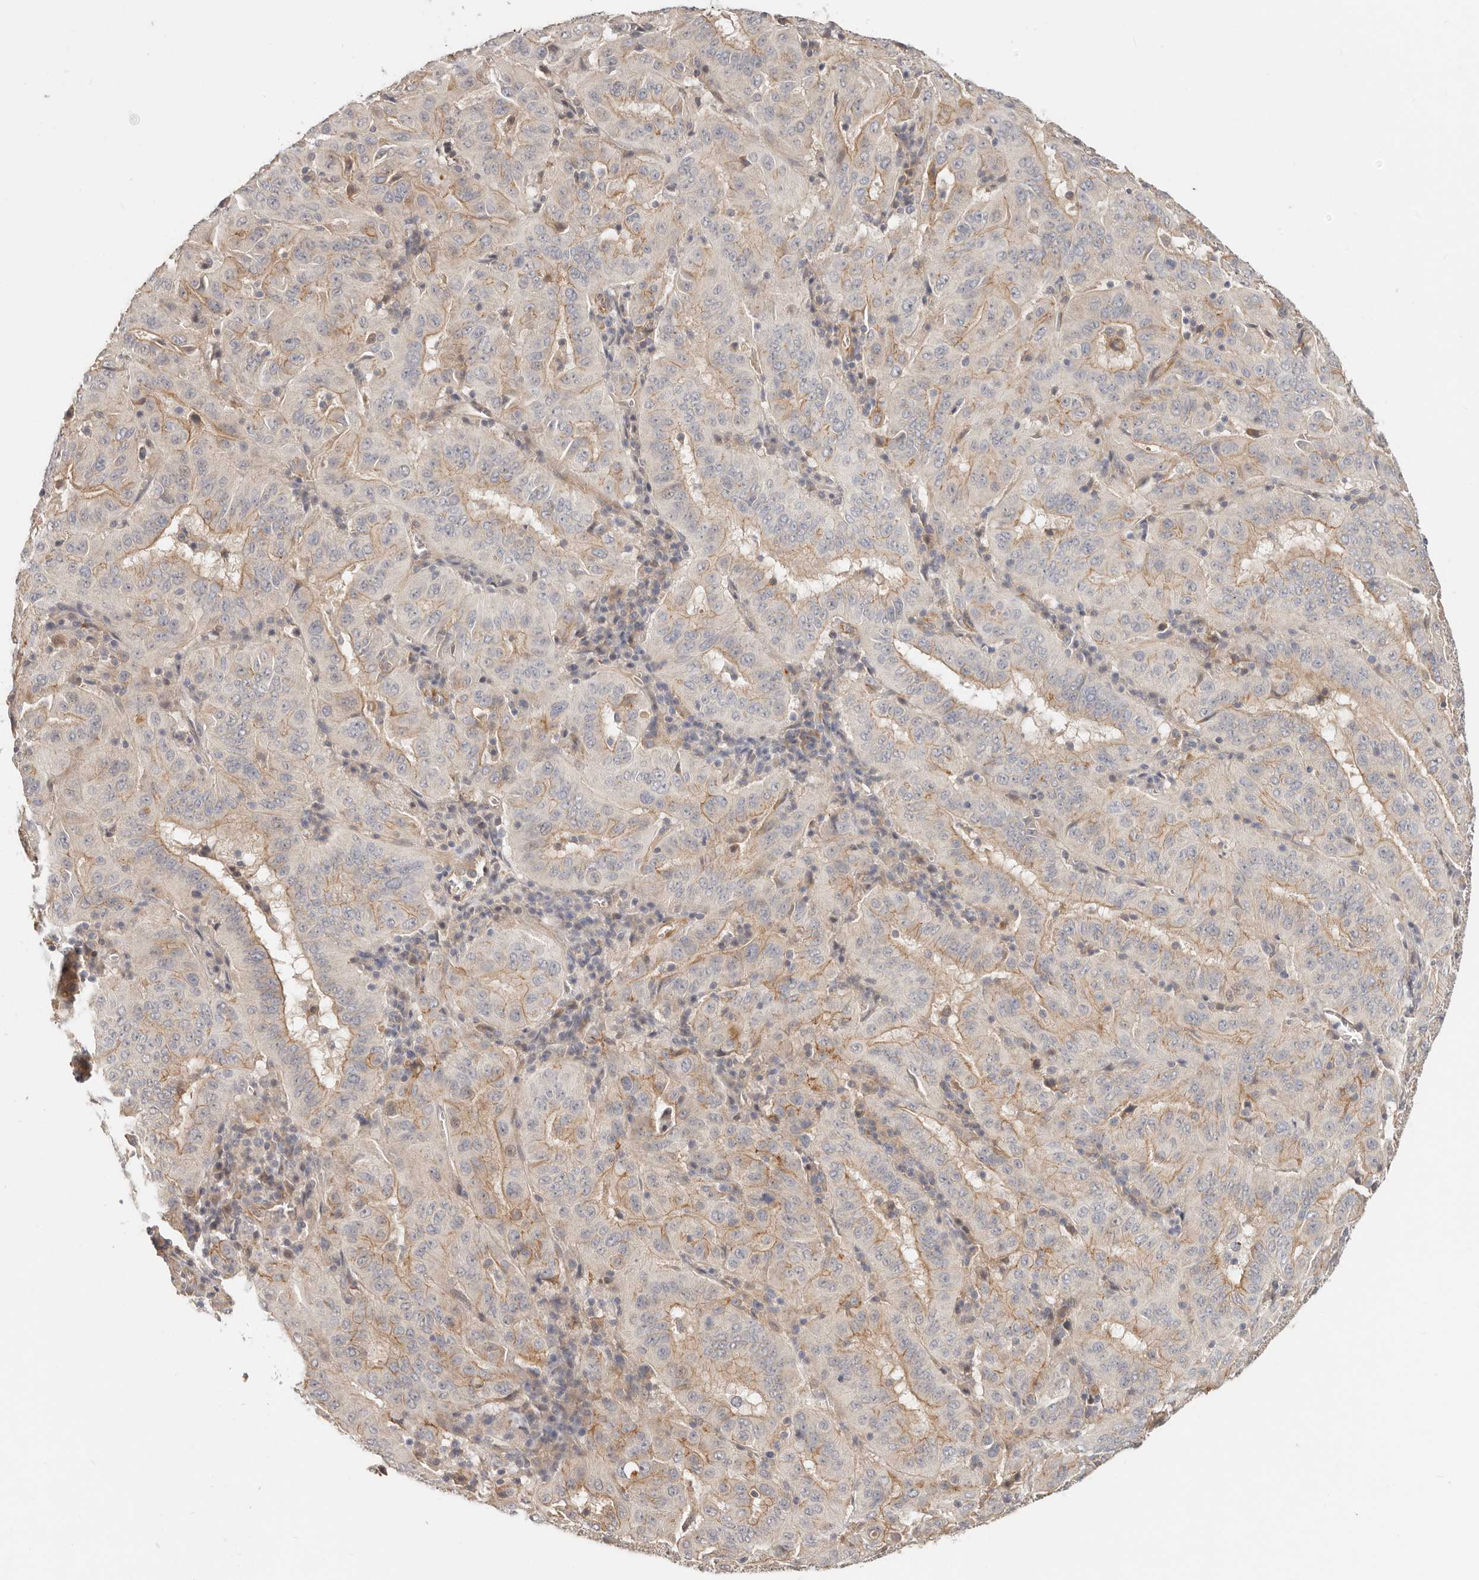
{"staining": {"intensity": "weak", "quantity": "25%-75%", "location": "cytoplasmic/membranous"}, "tissue": "pancreatic cancer", "cell_type": "Tumor cells", "image_type": "cancer", "snomed": [{"axis": "morphology", "description": "Adenocarcinoma, NOS"}, {"axis": "topography", "description": "Pancreas"}], "caption": "A photomicrograph showing weak cytoplasmic/membranous expression in approximately 25%-75% of tumor cells in pancreatic cancer, as visualized by brown immunohistochemical staining.", "gene": "ZRANB1", "patient": {"sex": "male", "age": 63}}